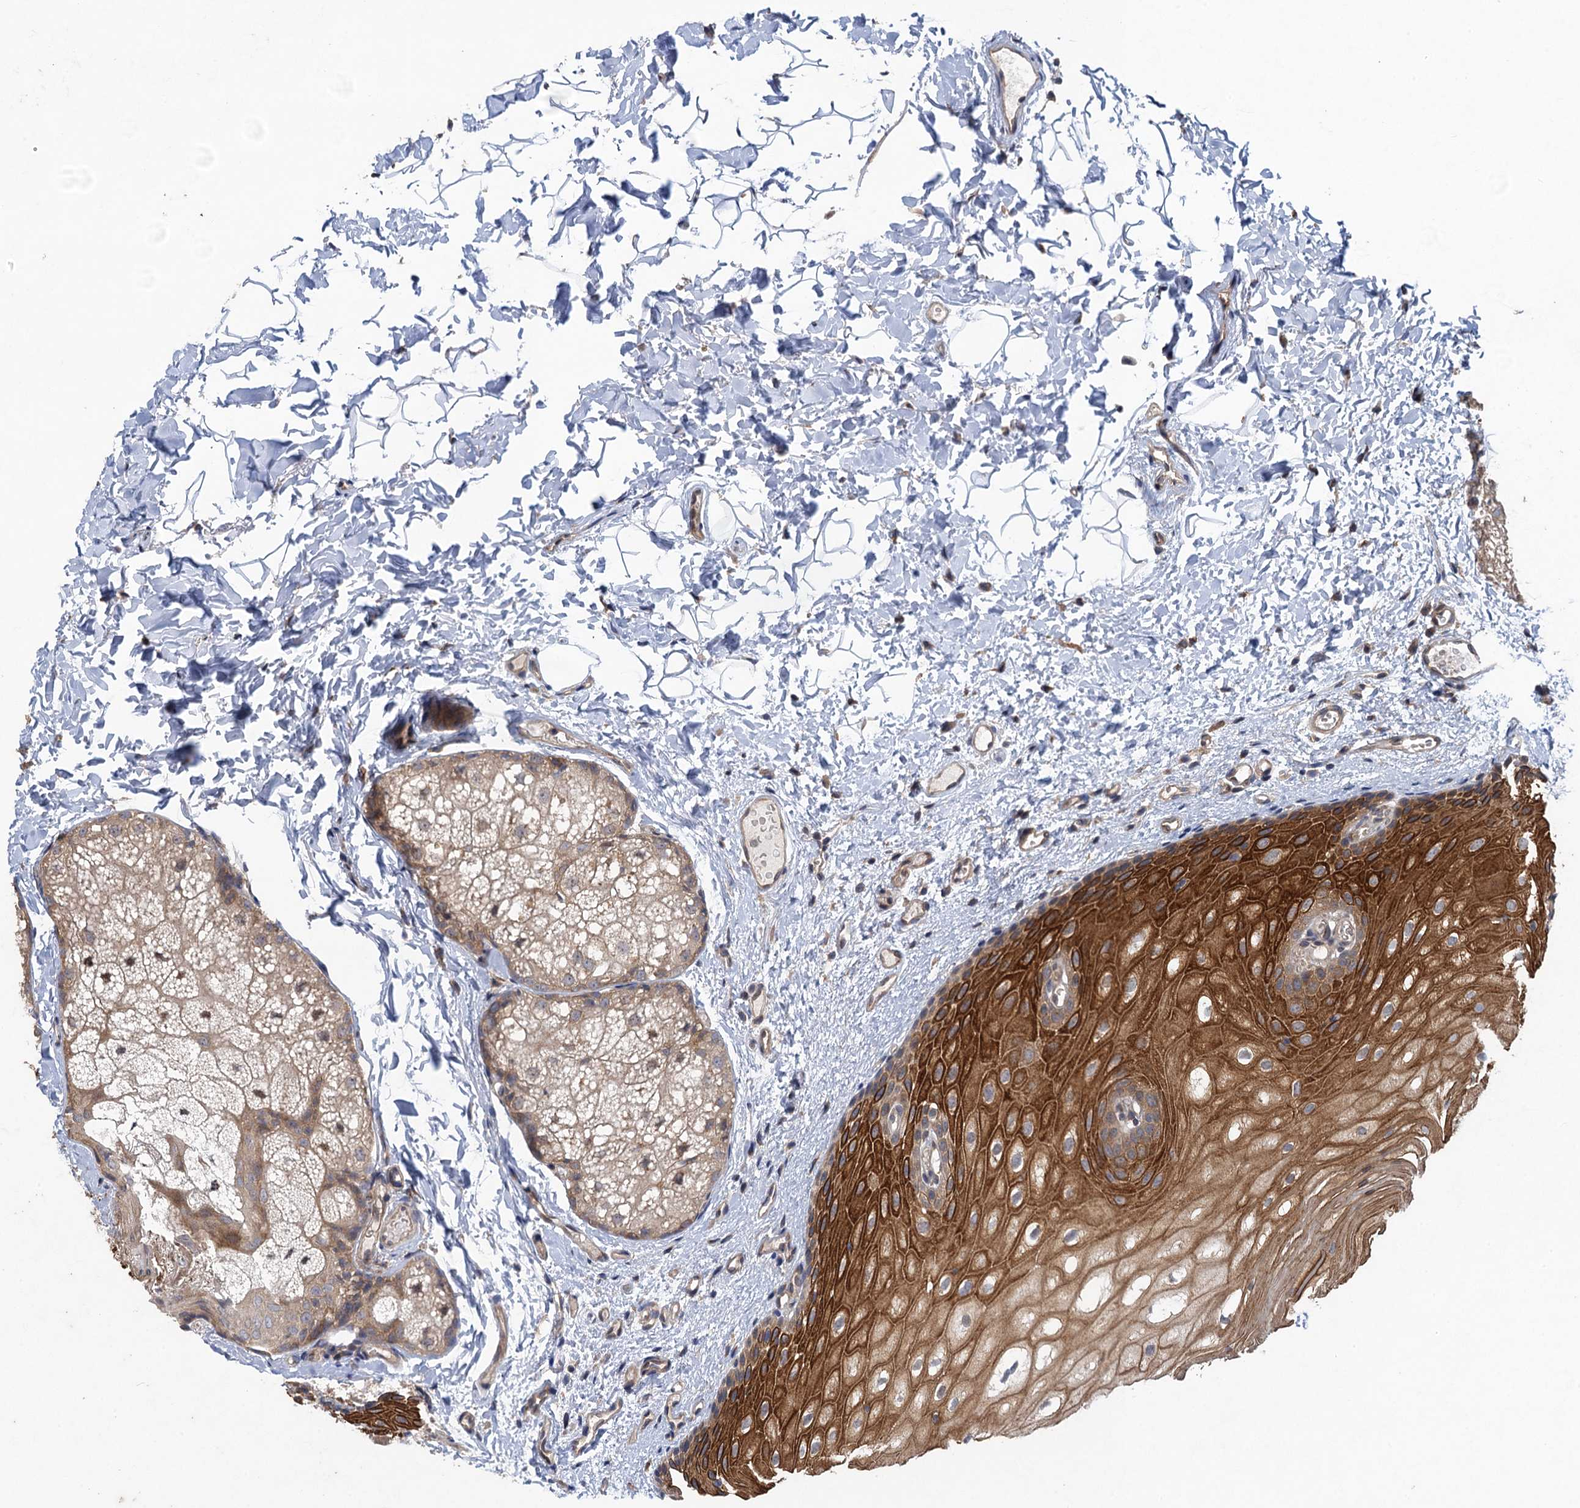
{"staining": {"intensity": "strong", "quantity": ">75%", "location": "cytoplasmic/membranous"}, "tissue": "oral mucosa", "cell_type": "Squamous epithelial cells", "image_type": "normal", "snomed": [{"axis": "morphology", "description": "Normal tissue, NOS"}, {"axis": "topography", "description": "Oral tissue"}], "caption": "An immunohistochemistry (IHC) histopathology image of benign tissue is shown. Protein staining in brown highlights strong cytoplasmic/membranous positivity in oral mucosa within squamous epithelial cells.", "gene": "HAUS1", "patient": {"sex": "female", "age": 70}}